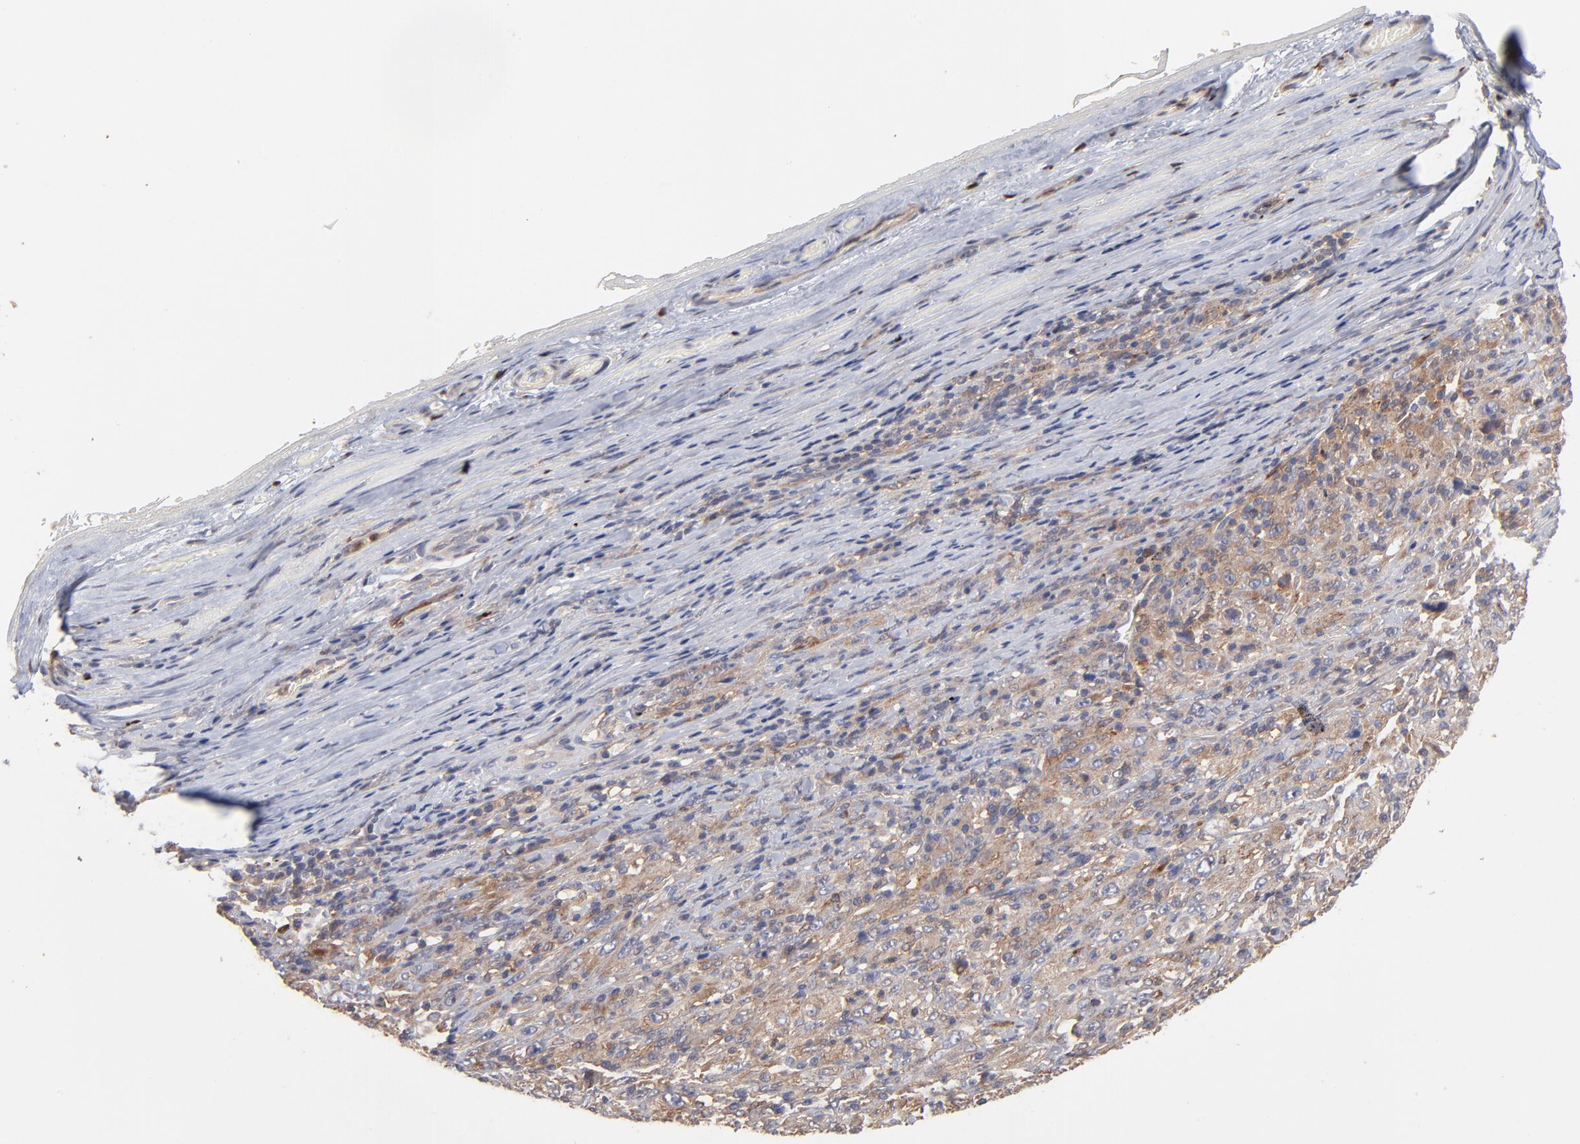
{"staining": {"intensity": "weak", "quantity": ">75%", "location": "cytoplasmic/membranous"}, "tissue": "melanoma", "cell_type": "Tumor cells", "image_type": "cancer", "snomed": [{"axis": "morphology", "description": "Malignant melanoma, Metastatic site"}, {"axis": "topography", "description": "Skin"}], "caption": "Malignant melanoma (metastatic site) stained for a protein (brown) exhibits weak cytoplasmic/membranous positive staining in about >75% of tumor cells.", "gene": "IVNS1ABP", "patient": {"sex": "female", "age": 56}}